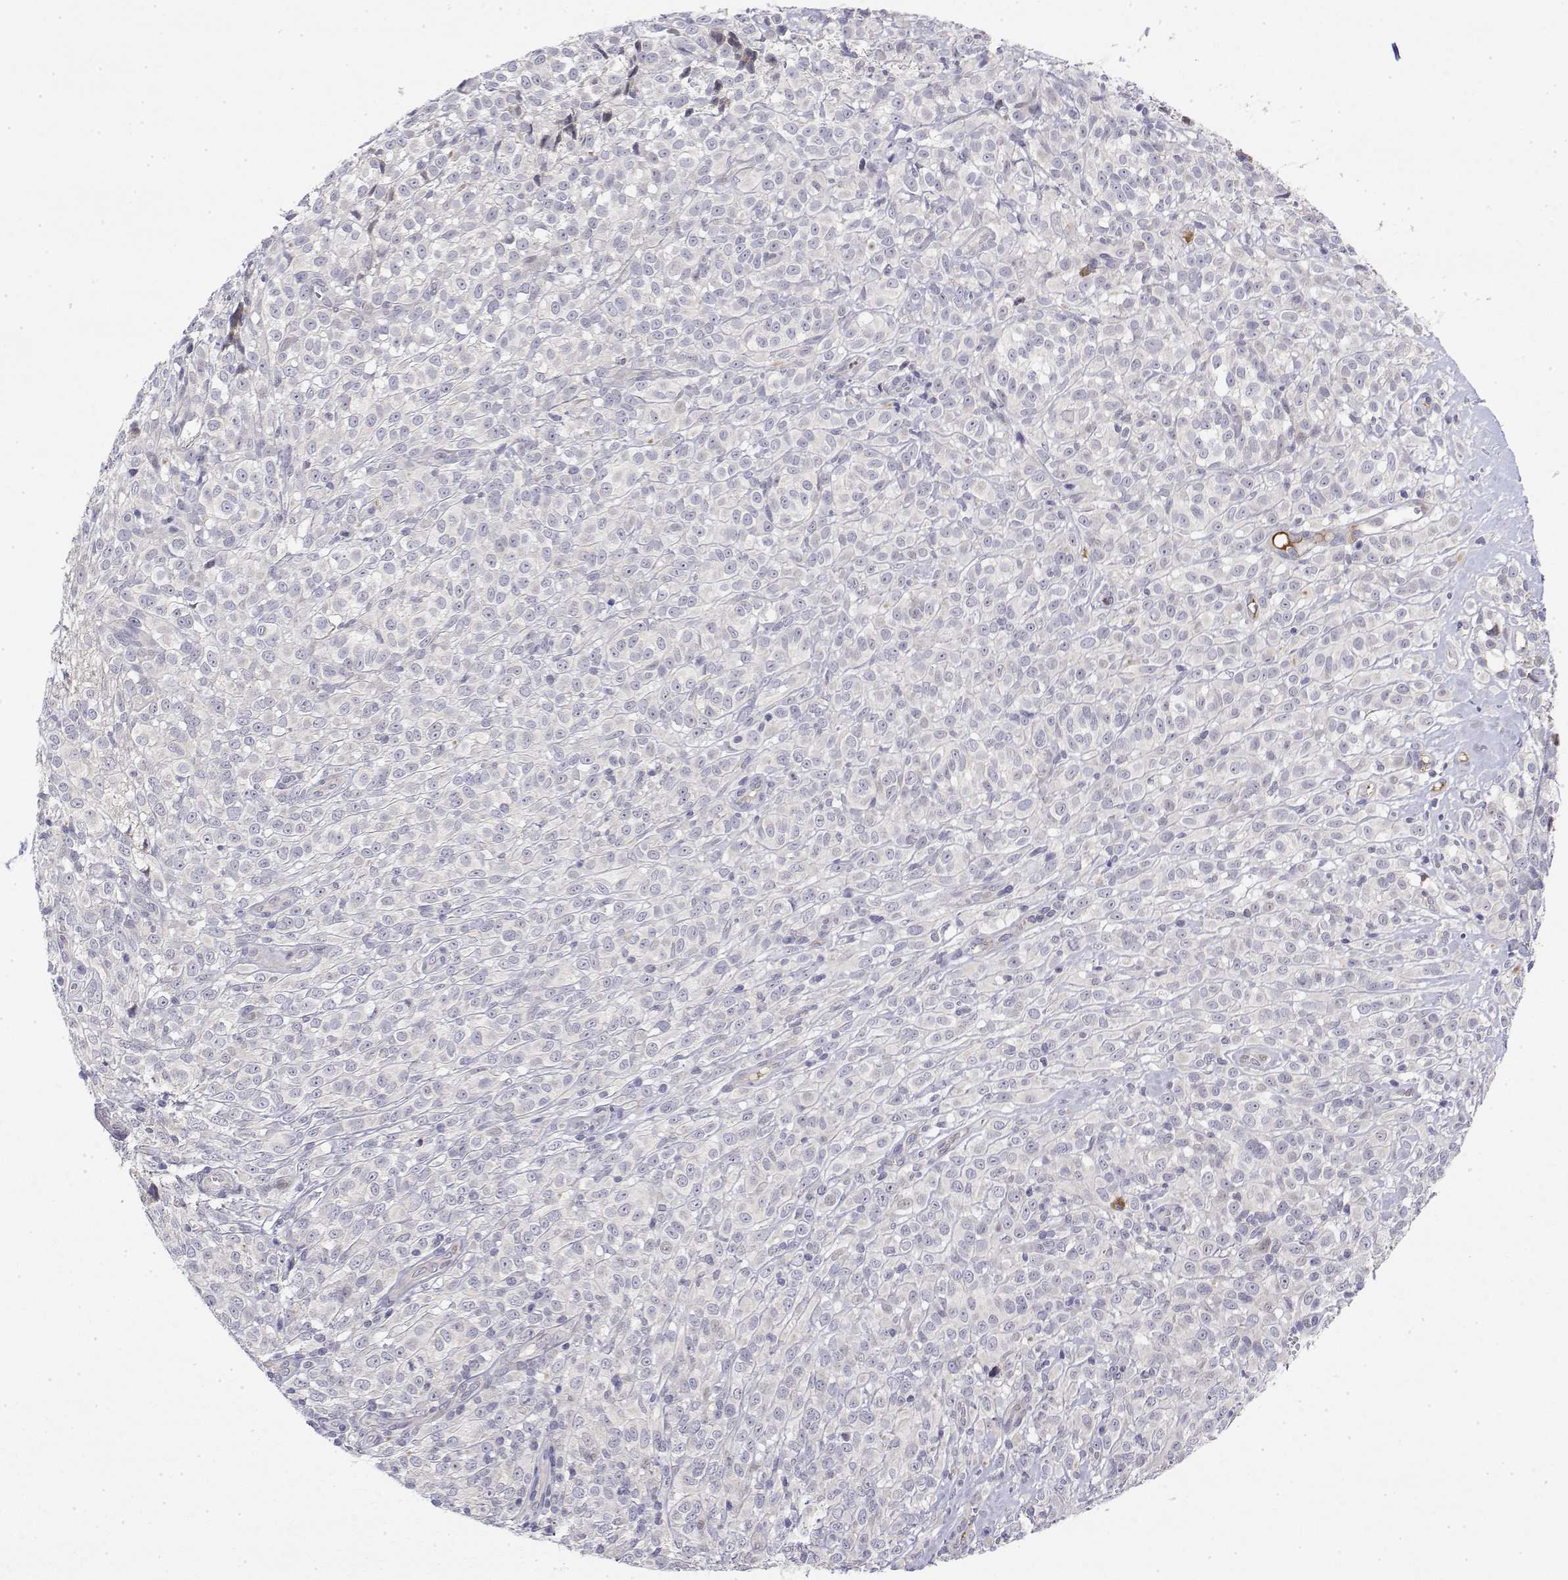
{"staining": {"intensity": "negative", "quantity": "none", "location": "none"}, "tissue": "melanoma", "cell_type": "Tumor cells", "image_type": "cancer", "snomed": [{"axis": "morphology", "description": "Malignant melanoma, NOS"}, {"axis": "topography", "description": "Skin"}], "caption": "DAB immunohistochemical staining of human melanoma displays no significant positivity in tumor cells.", "gene": "IGFBP4", "patient": {"sex": "male", "age": 85}}